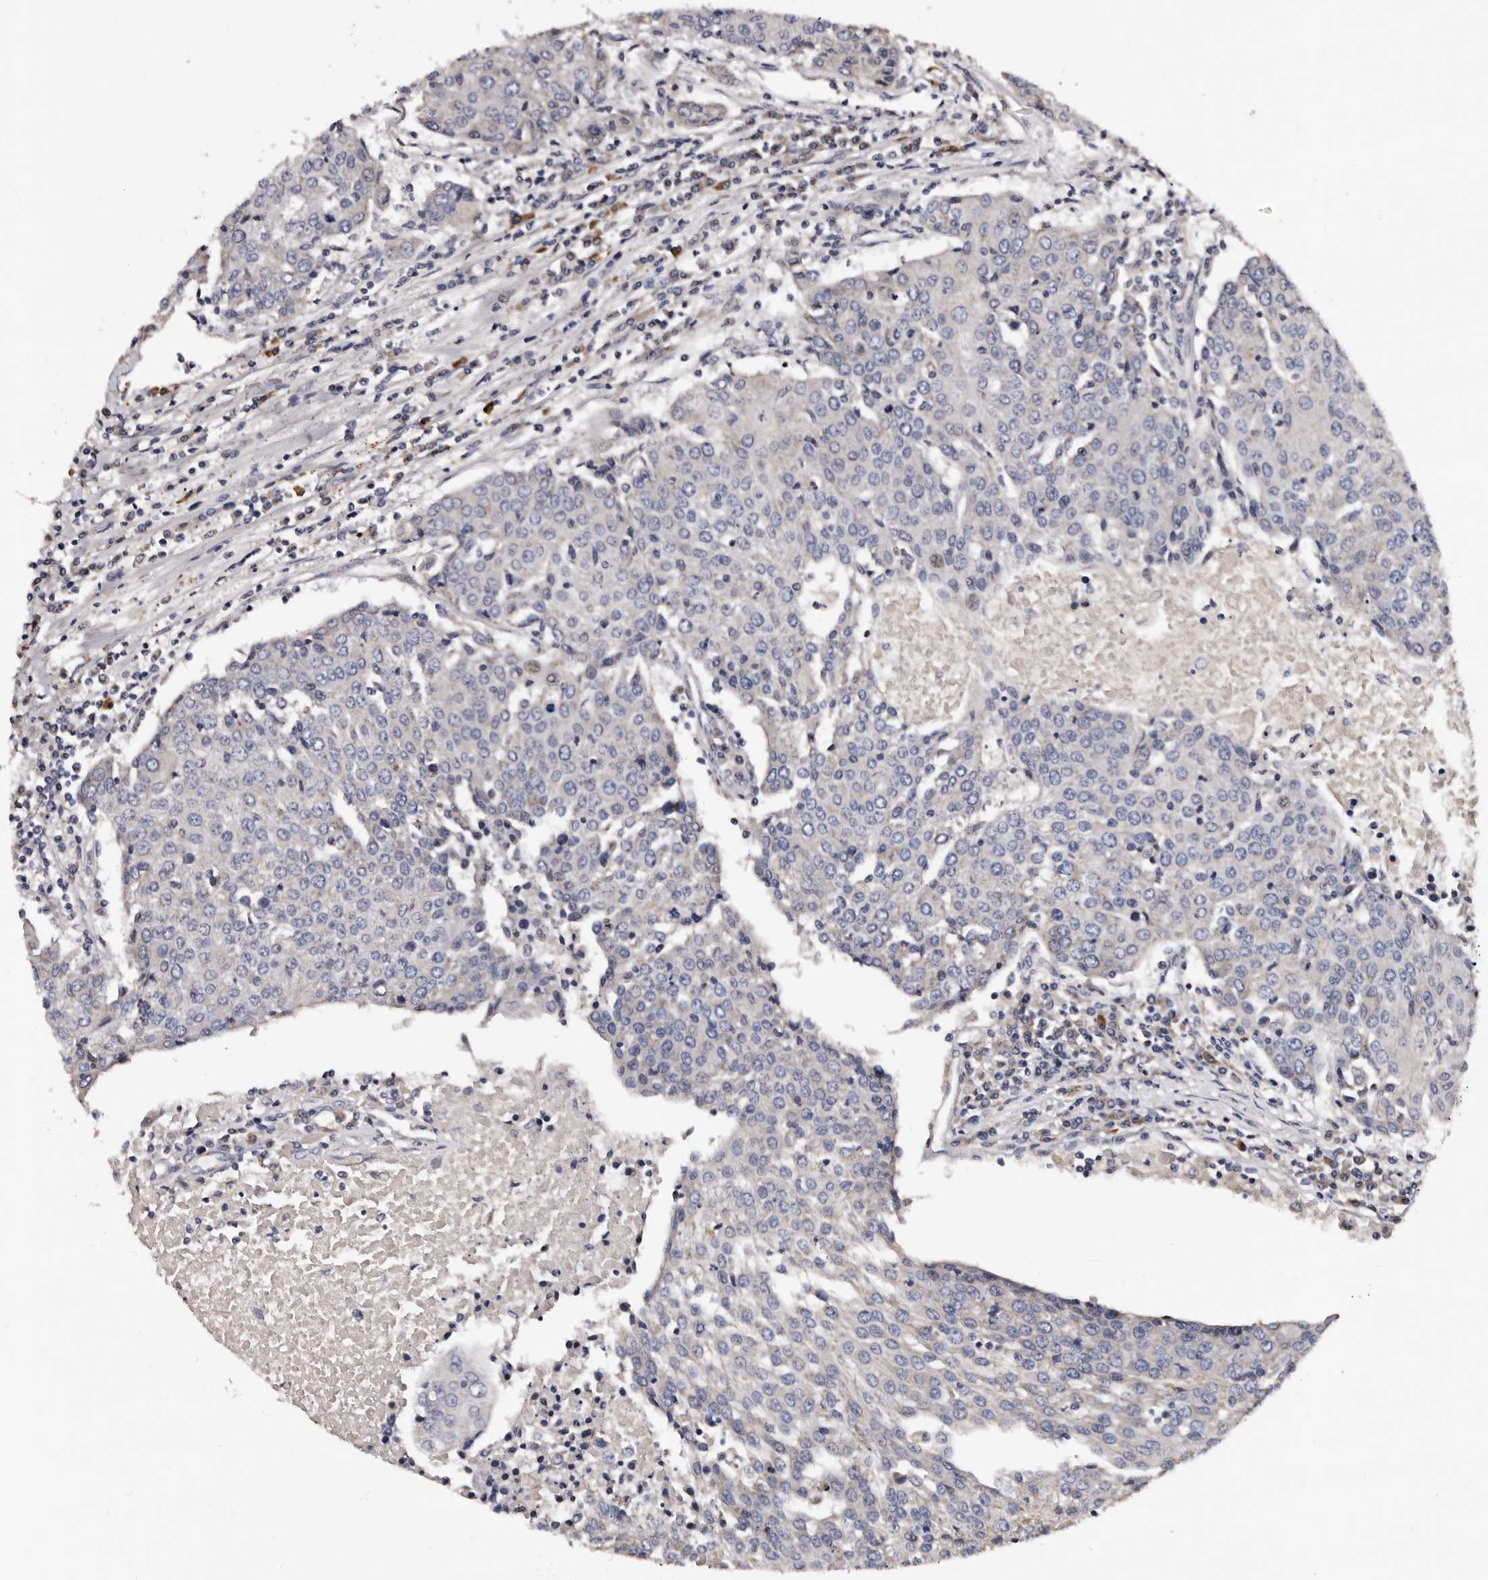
{"staining": {"intensity": "negative", "quantity": "none", "location": "none"}, "tissue": "urothelial cancer", "cell_type": "Tumor cells", "image_type": "cancer", "snomed": [{"axis": "morphology", "description": "Urothelial carcinoma, High grade"}, {"axis": "topography", "description": "Urinary bladder"}], "caption": "Photomicrograph shows no significant protein staining in tumor cells of urothelial carcinoma (high-grade).", "gene": "TAF4B", "patient": {"sex": "female", "age": 85}}